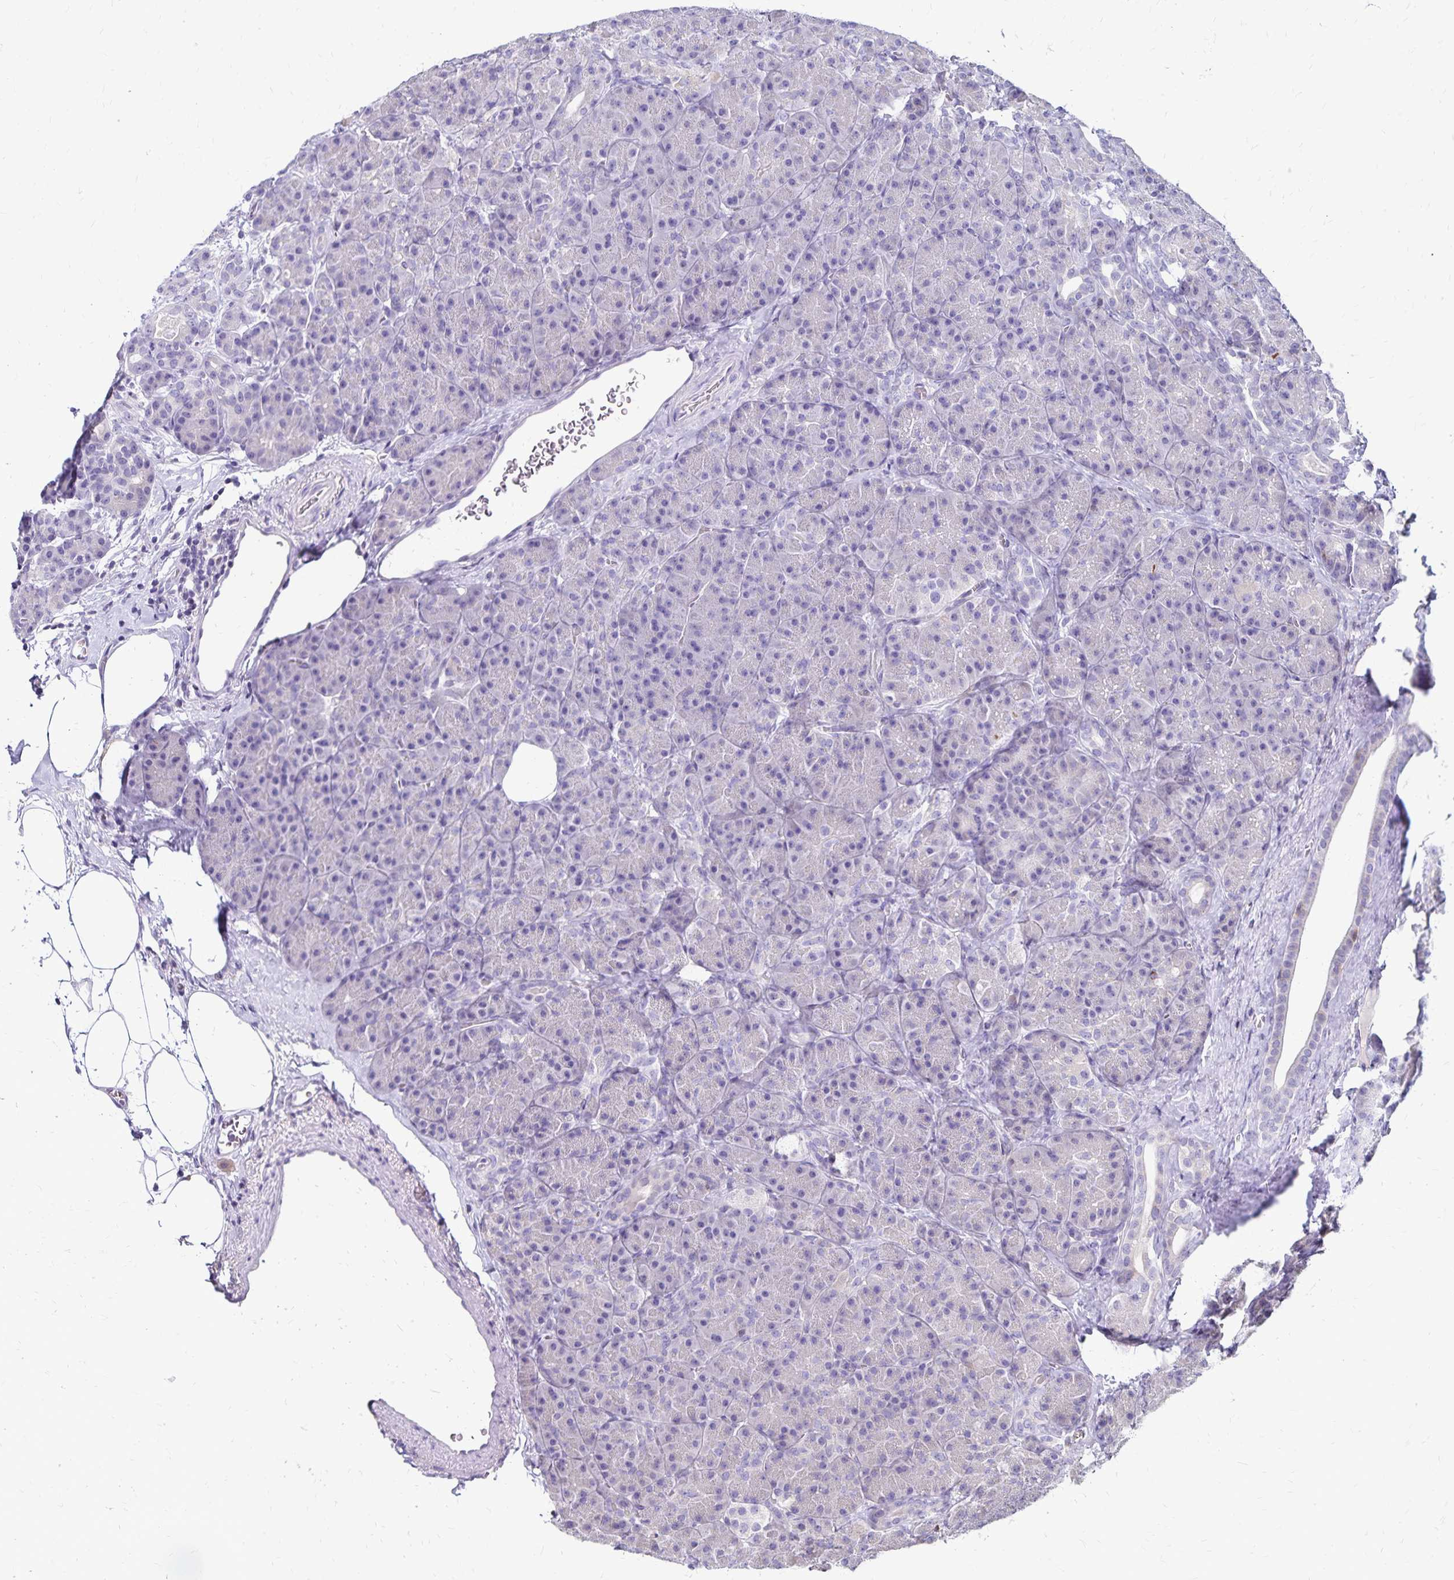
{"staining": {"intensity": "negative", "quantity": "none", "location": "none"}, "tissue": "pancreas", "cell_type": "Exocrine glandular cells", "image_type": "normal", "snomed": [{"axis": "morphology", "description": "Normal tissue, NOS"}, {"axis": "topography", "description": "Pancreas"}], "caption": "DAB immunohistochemical staining of normal human pancreas displays no significant expression in exocrine glandular cells.", "gene": "NAGPA", "patient": {"sex": "male", "age": 57}}